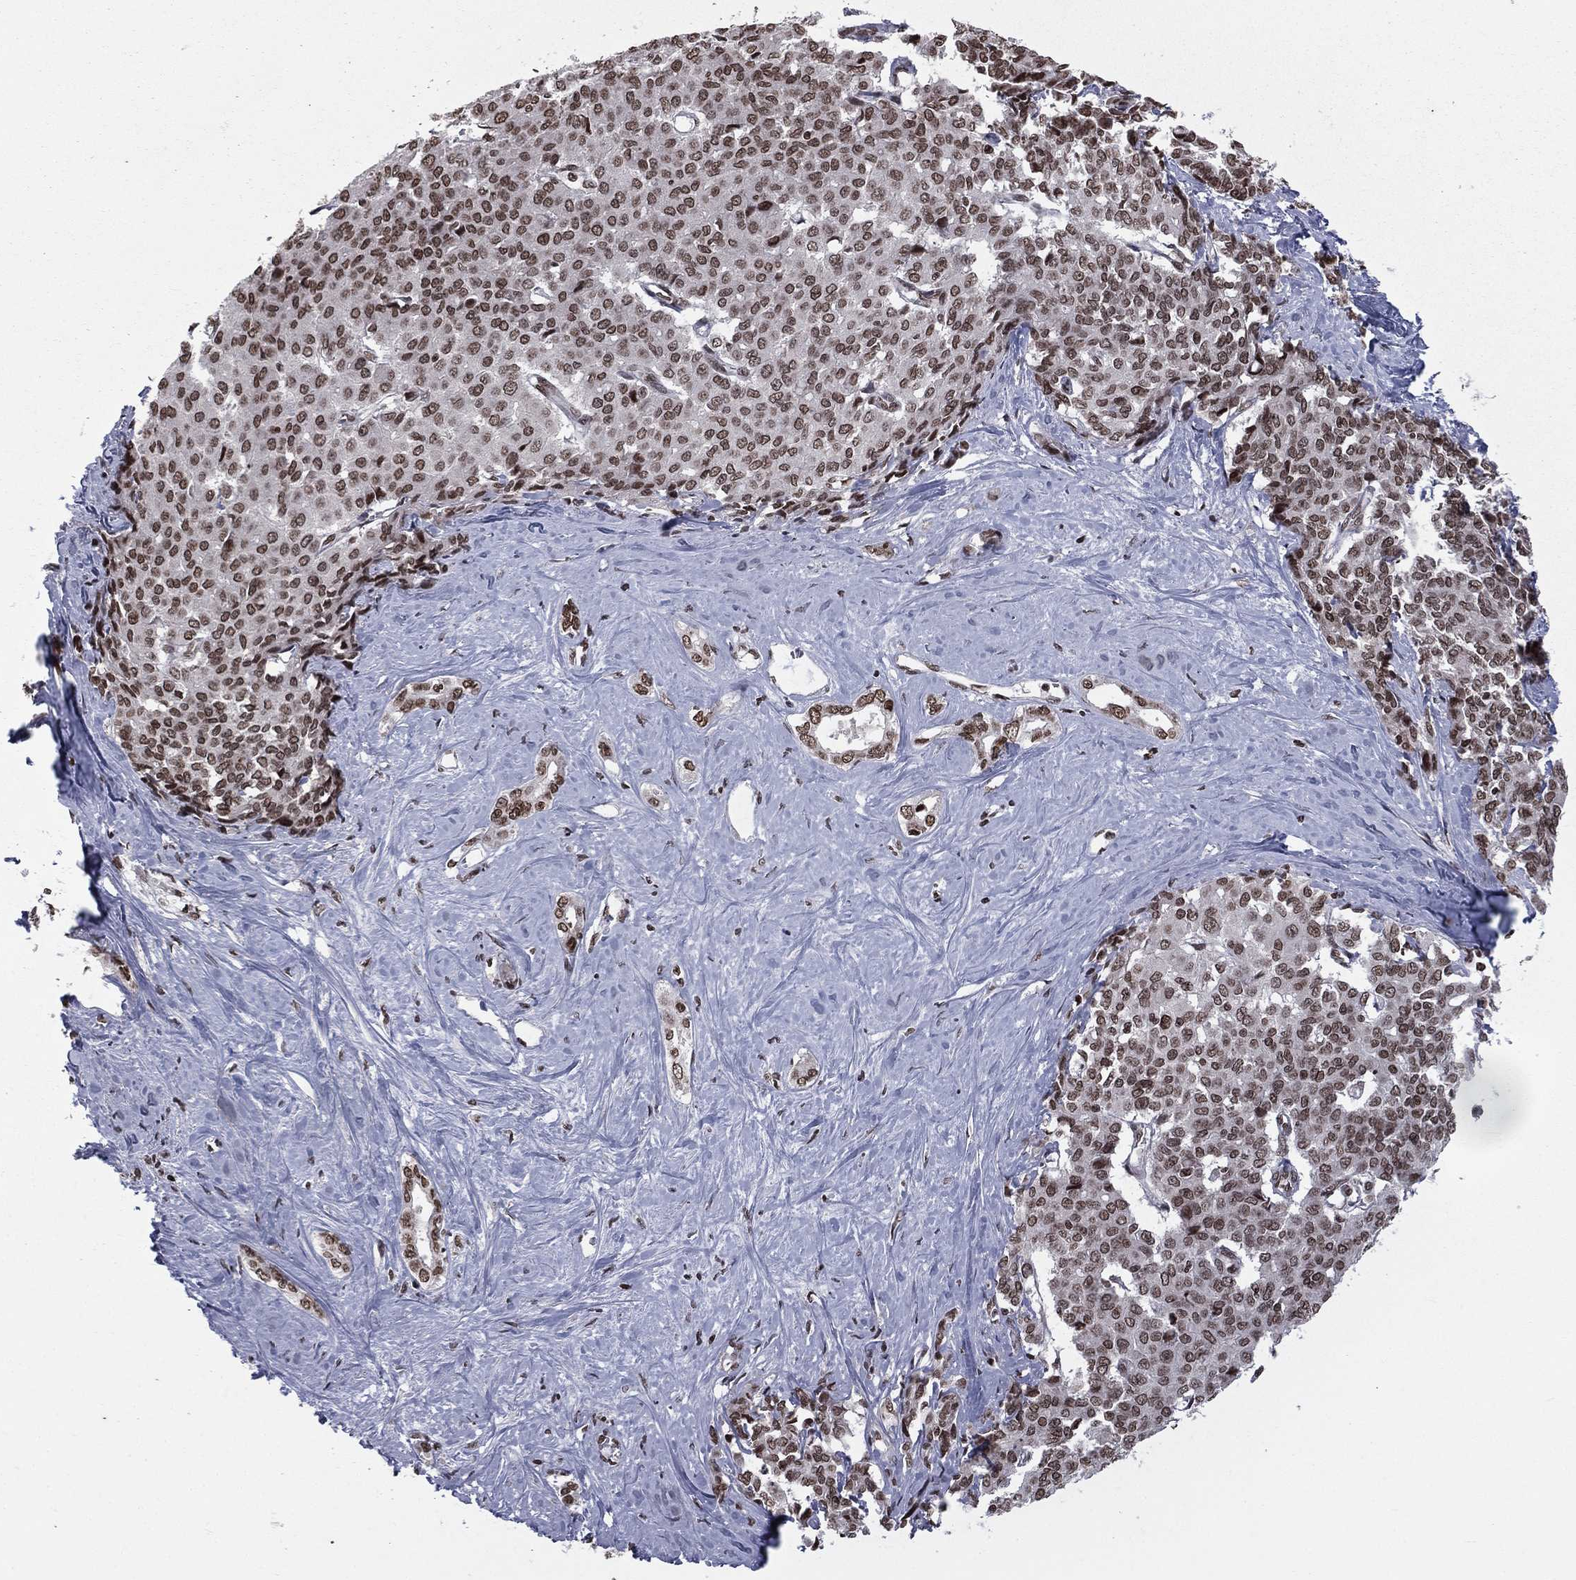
{"staining": {"intensity": "strong", "quantity": "25%-75%", "location": "nuclear"}, "tissue": "liver cancer", "cell_type": "Tumor cells", "image_type": "cancer", "snomed": [{"axis": "morphology", "description": "Cholangiocarcinoma"}, {"axis": "topography", "description": "Liver"}], "caption": "Liver cancer was stained to show a protein in brown. There is high levels of strong nuclear expression in about 25%-75% of tumor cells. (DAB IHC, brown staining for protein, blue staining for nuclei).", "gene": "RFX7", "patient": {"sex": "female", "age": 47}}